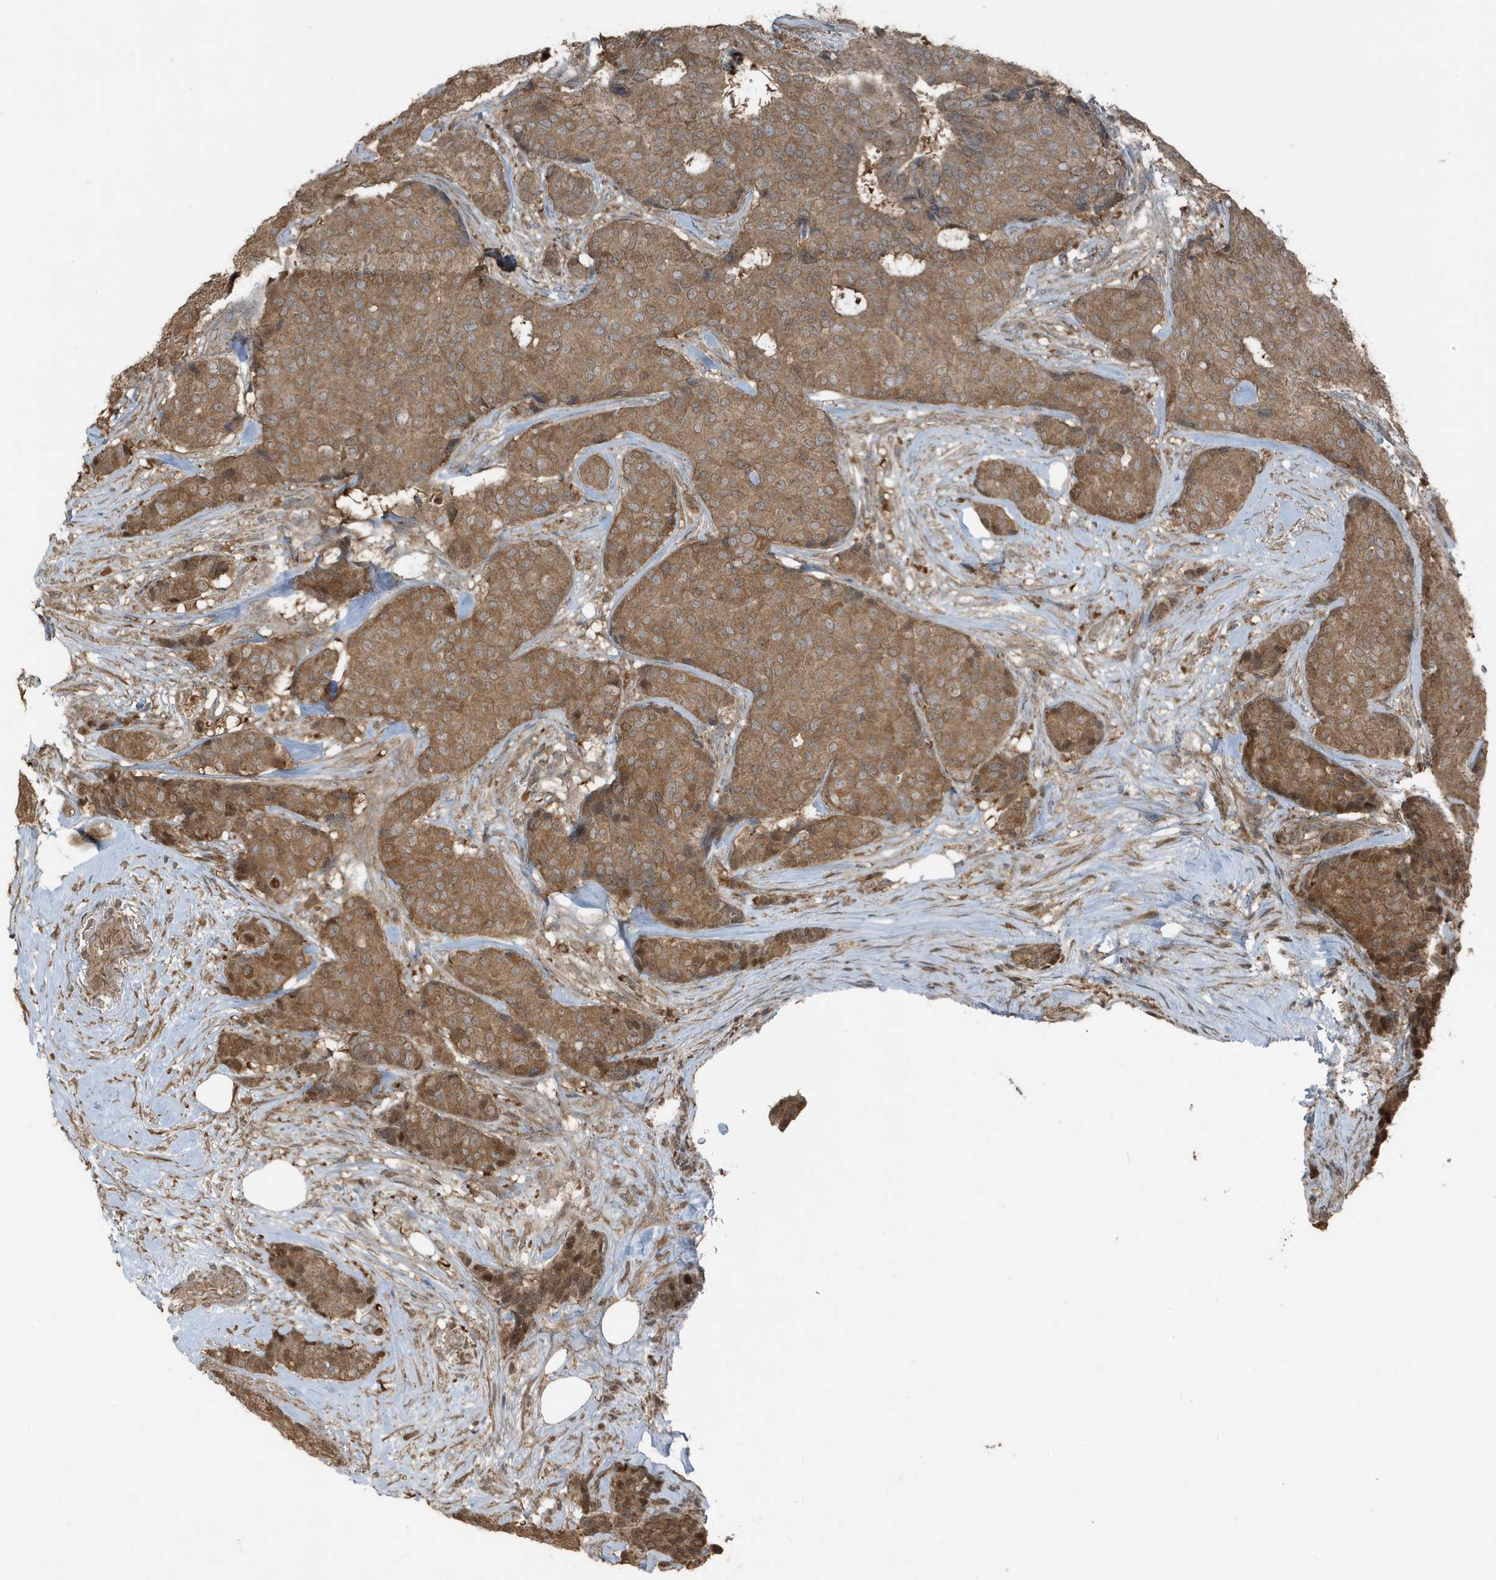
{"staining": {"intensity": "moderate", "quantity": ">75%", "location": "cytoplasmic/membranous"}, "tissue": "breast cancer", "cell_type": "Tumor cells", "image_type": "cancer", "snomed": [{"axis": "morphology", "description": "Duct carcinoma"}, {"axis": "topography", "description": "Breast"}], "caption": "Immunohistochemical staining of breast cancer exhibits medium levels of moderate cytoplasmic/membranous positivity in approximately >75% of tumor cells.", "gene": "AZI2", "patient": {"sex": "female", "age": 75}}